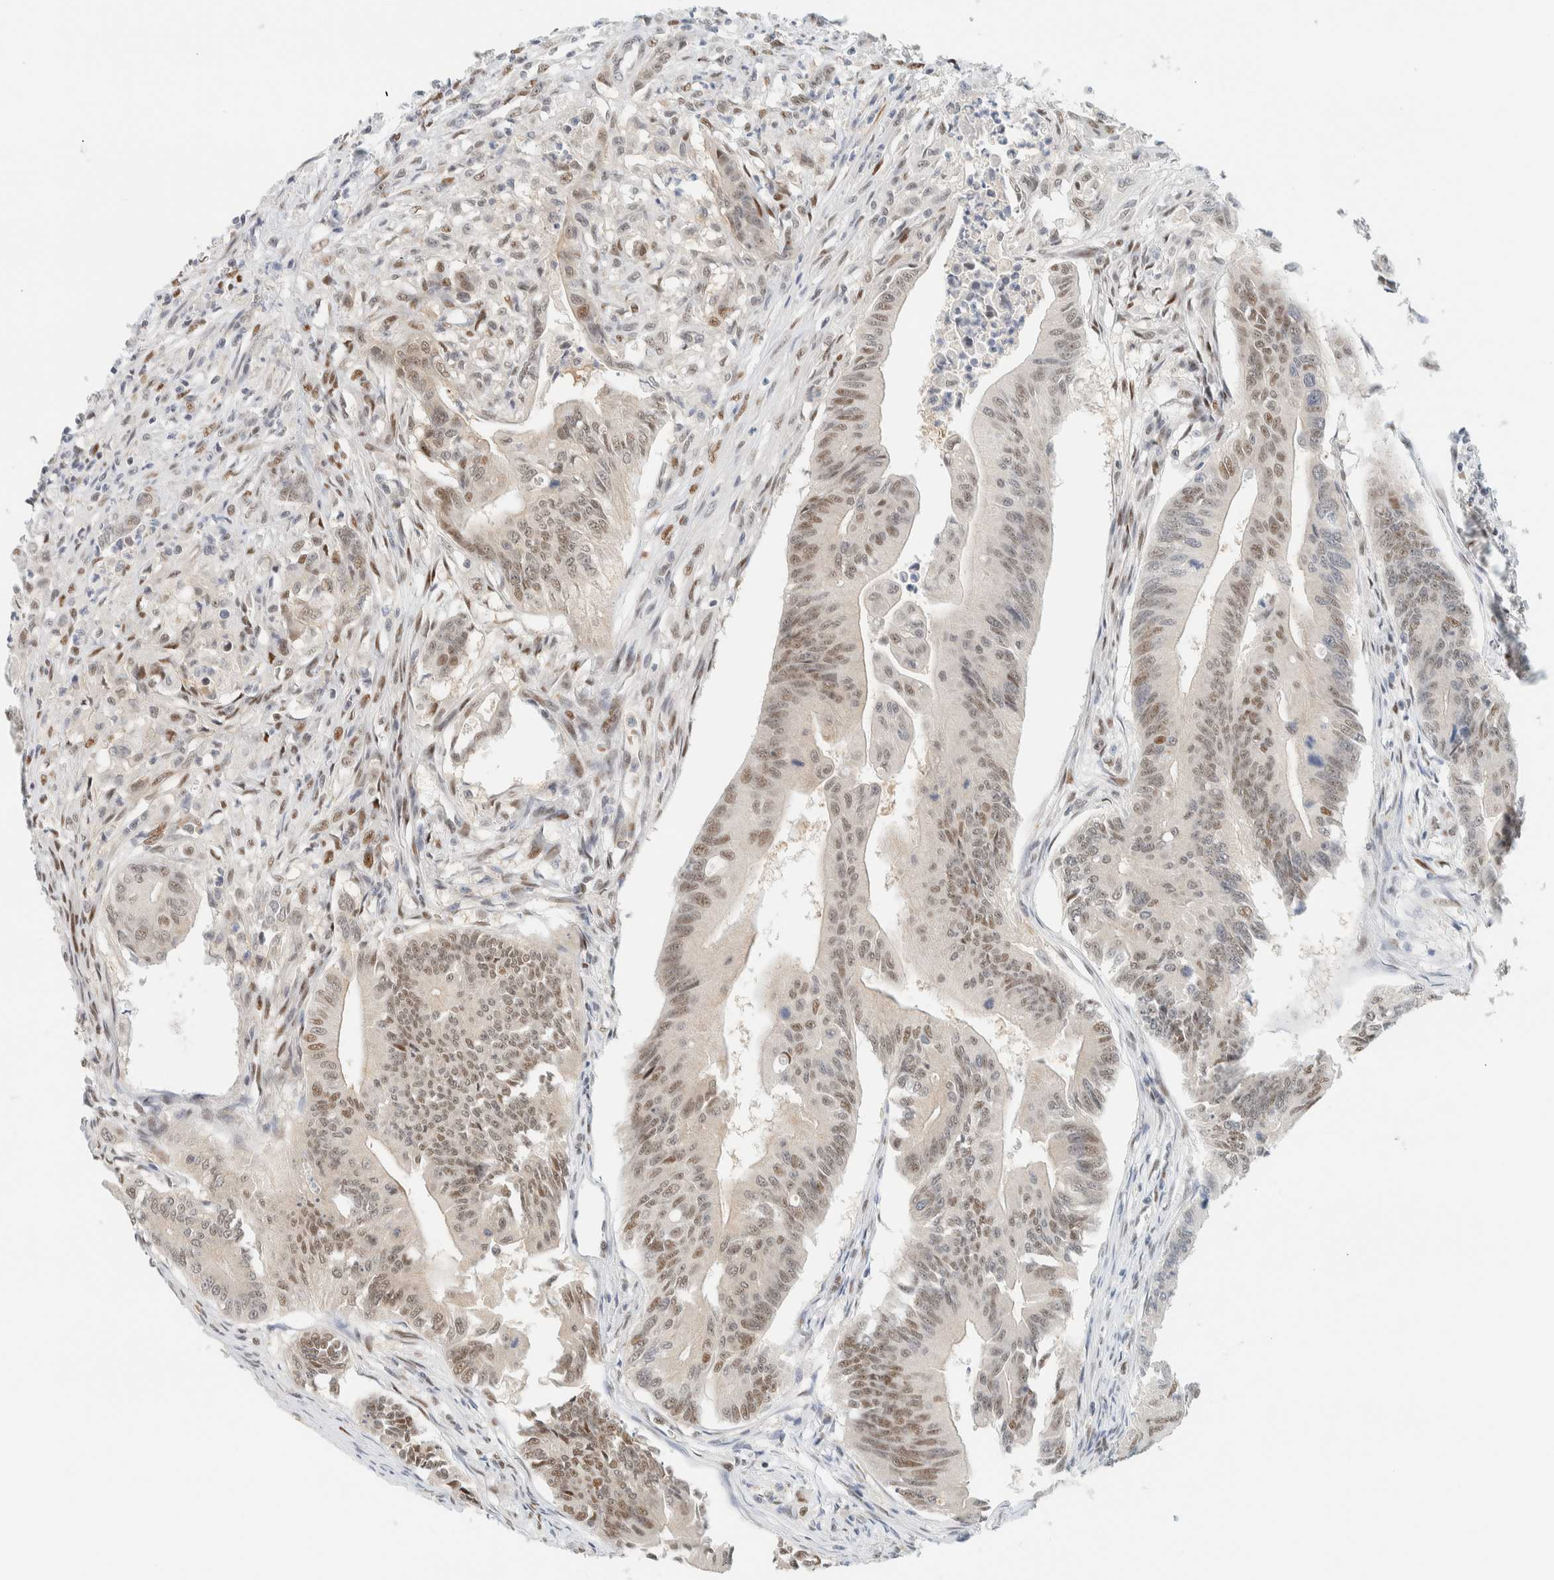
{"staining": {"intensity": "weak", "quantity": "25%-75%", "location": "nuclear"}, "tissue": "colorectal cancer", "cell_type": "Tumor cells", "image_type": "cancer", "snomed": [{"axis": "morphology", "description": "Adenoma, NOS"}, {"axis": "morphology", "description": "Adenocarcinoma, NOS"}, {"axis": "topography", "description": "Colon"}], "caption": "Protein staining reveals weak nuclear expression in approximately 25%-75% of tumor cells in adenocarcinoma (colorectal).", "gene": "ZNF683", "patient": {"sex": "male", "age": 79}}